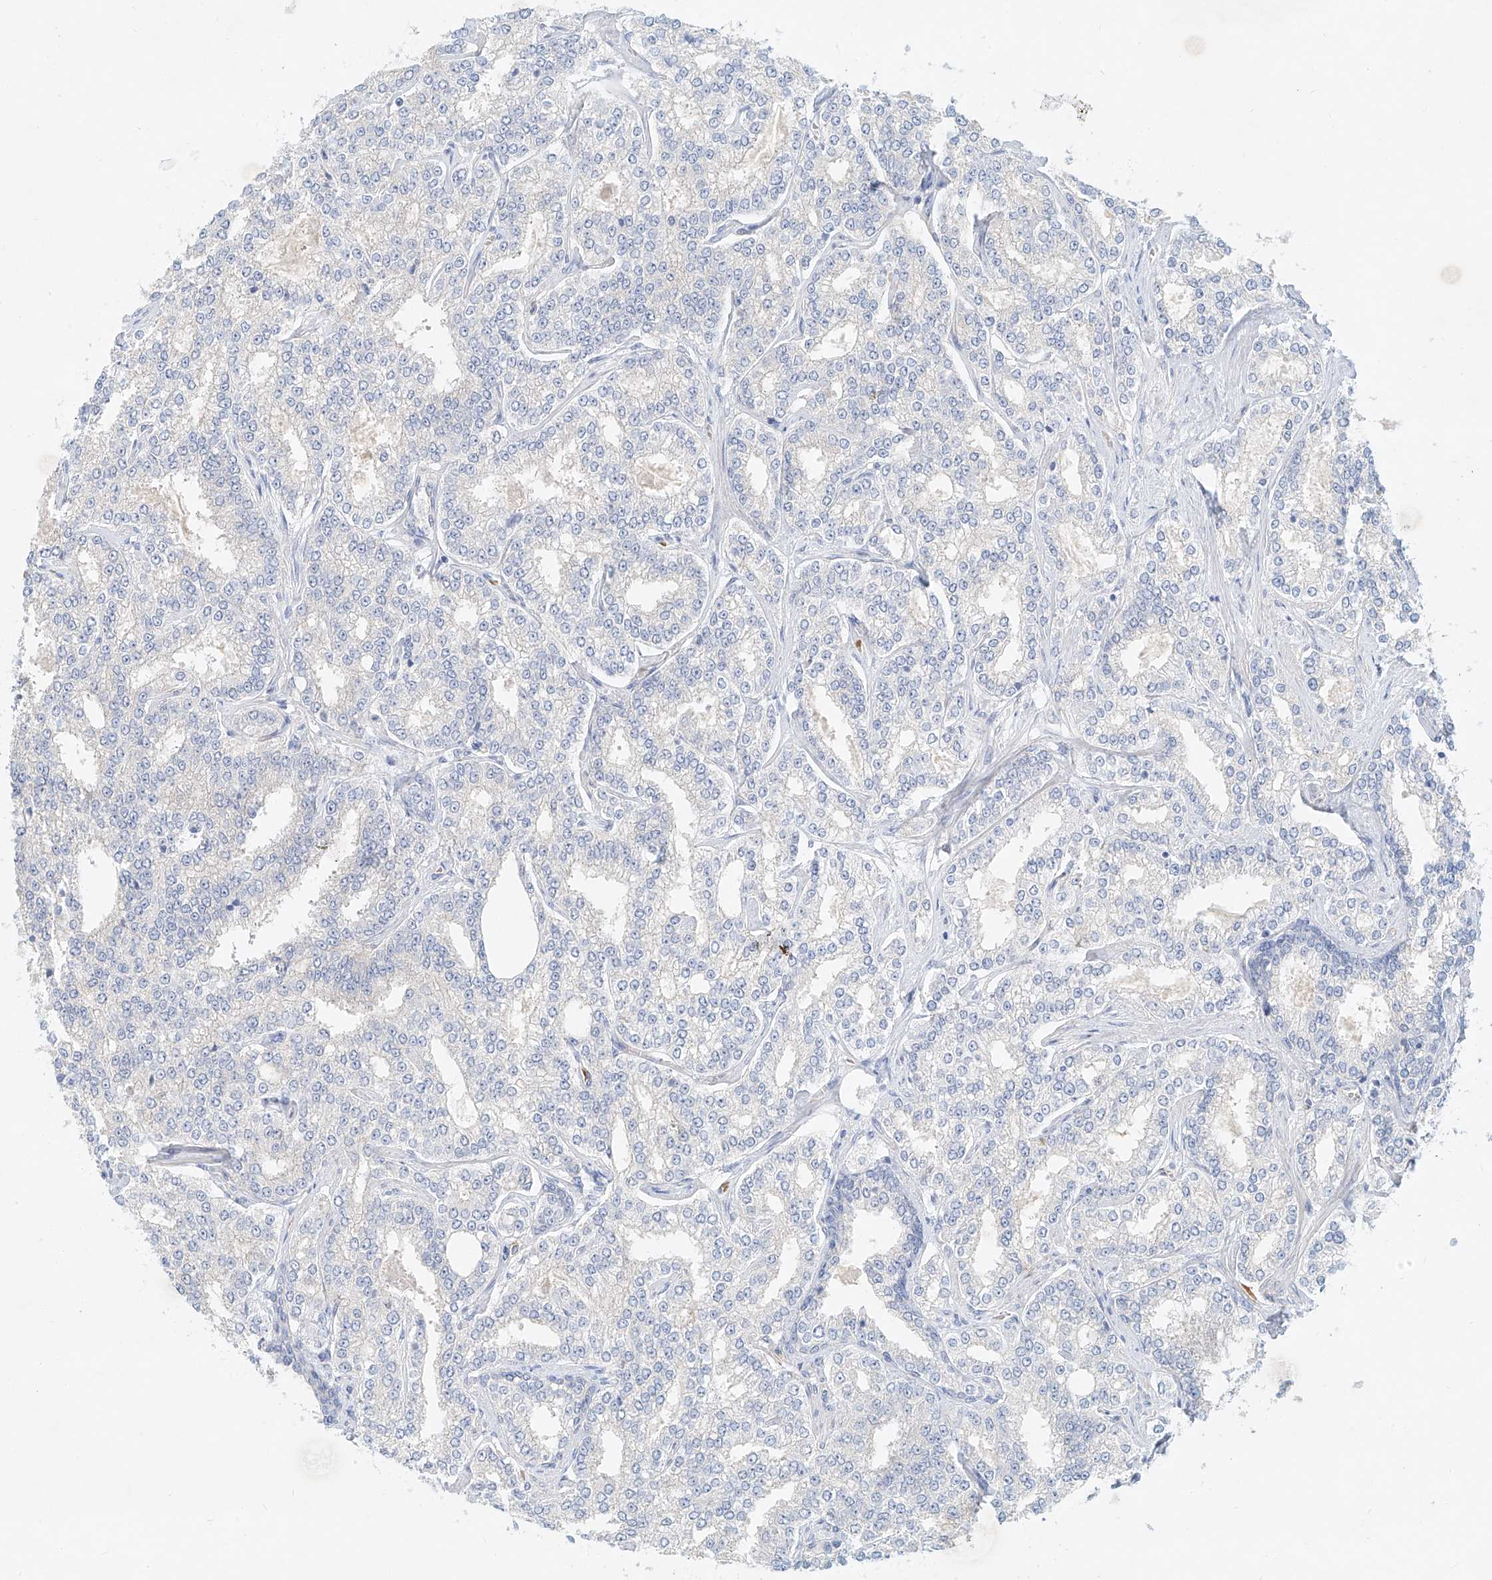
{"staining": {"intensity": "negative", "quantity": "none", "location": "none"}, "tissue": "prostate cancer", "cell_type": "Tumor cells", "image_type": "cancer", "snomed": [{"axis": "morphology", "description": "Normal tissue, NOS"}, {"axis": "morphology", "description": "Adenocarcinoma, High grade"}, {"axis": "topography", "description": "Prostate"}], "caption": "Photomicrograph shows no significant protein staining in tumor cells of prostate cancer.", "gene": "SYTL3", "patient": {"sex": "male", "age": 83}}